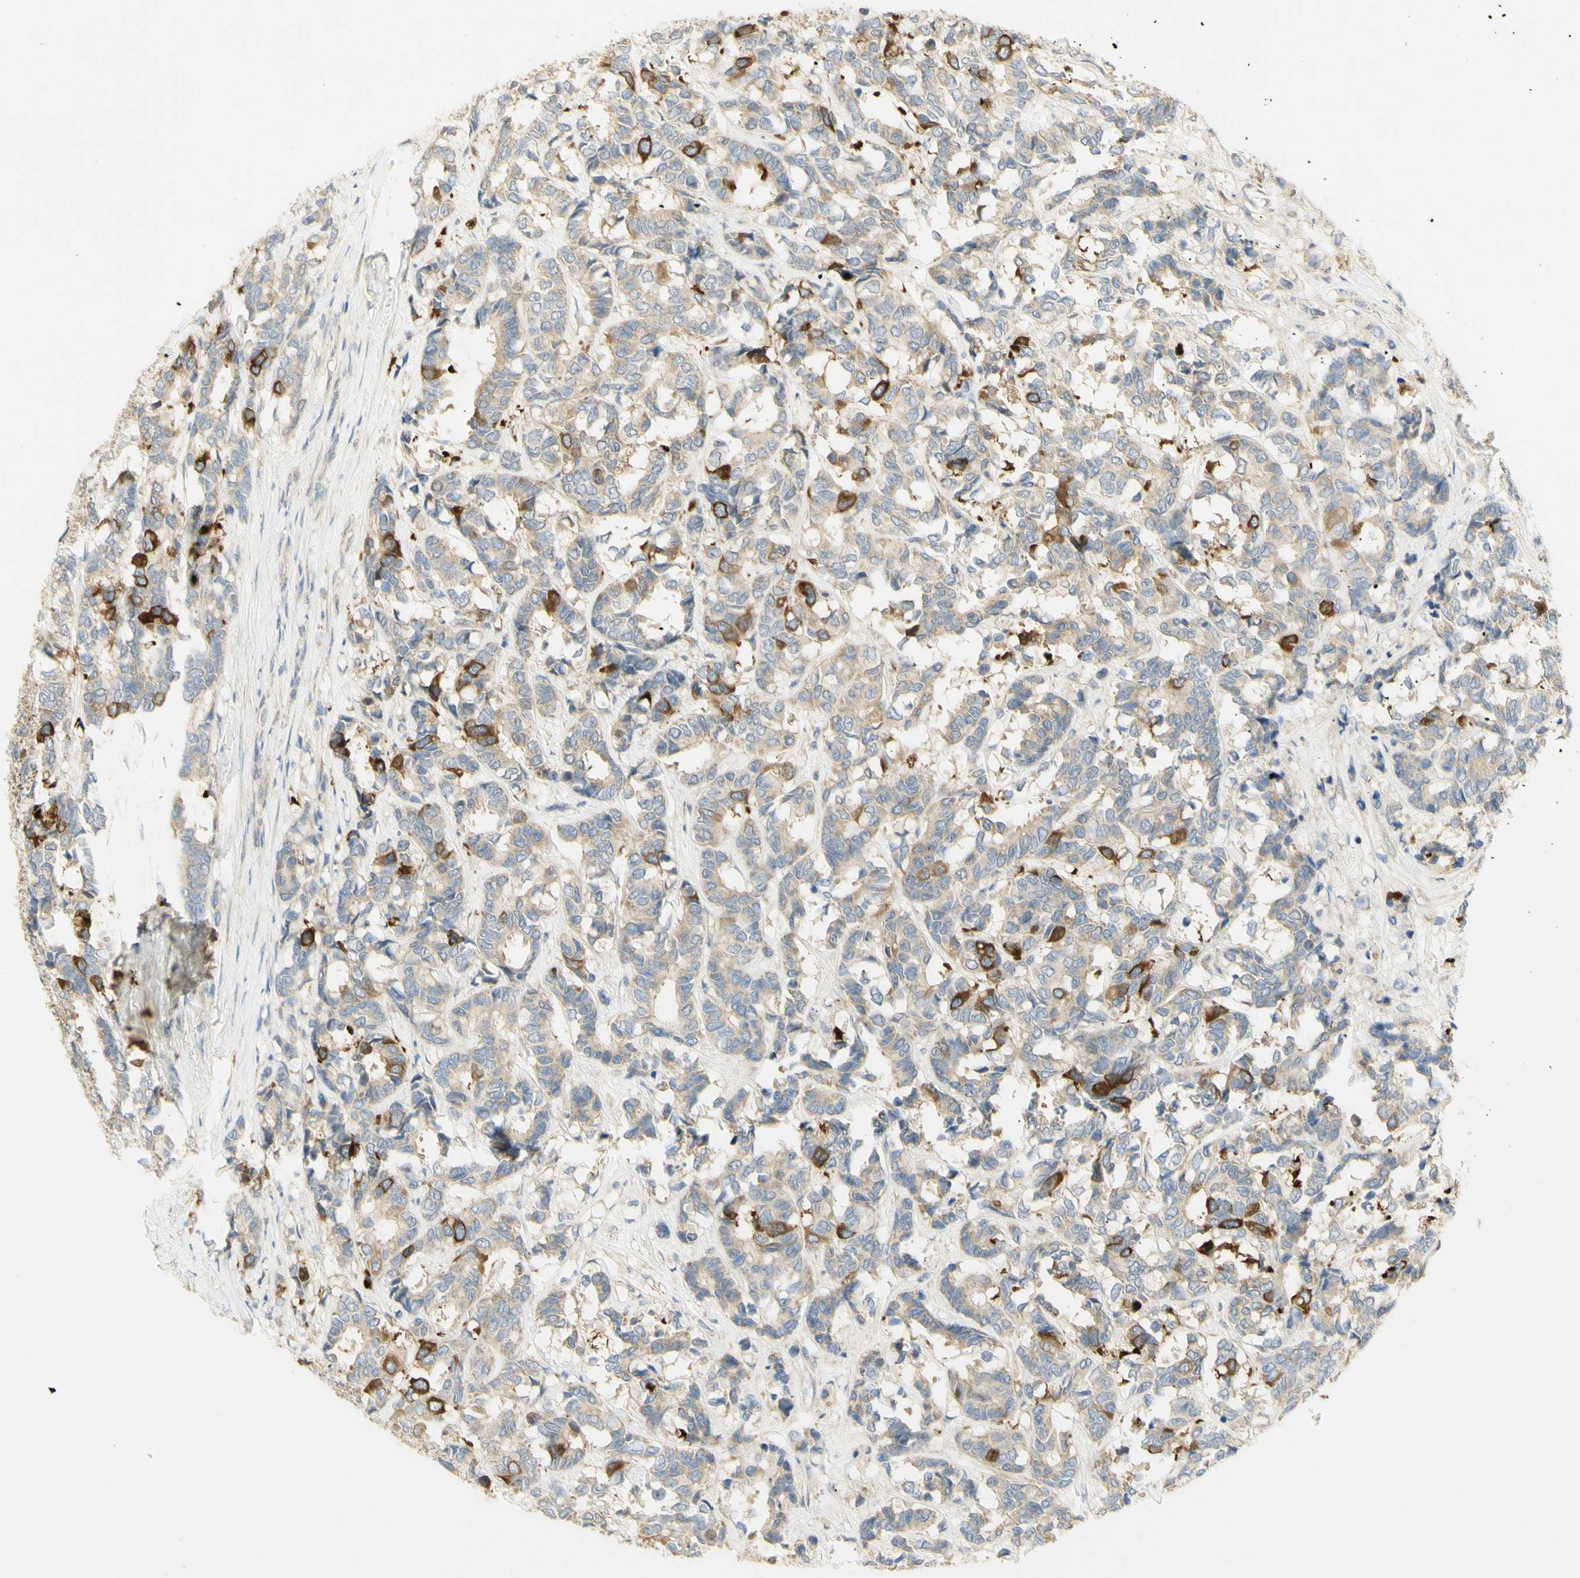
{"staining": {"intensity": "strong", "quantity": "25%-75%", "location": "cytoplasmic/membranous"}, "tissue": "breast cancer", "cell_type": "Tumor cells", "image_type": "cancer", "snomed": [{"axis": "morphology", "description": "Duct carcinoma"}, {"axis": "topography", "description": "Breast"}], "caption": "Brown immunohistochemical staining in human breast cancer reveals strong cytoplasmic/membranous staining in about 25%-75% of tumor cells.", "gene": "KIF11", "patient": {"sex": "female", "age": 87}}